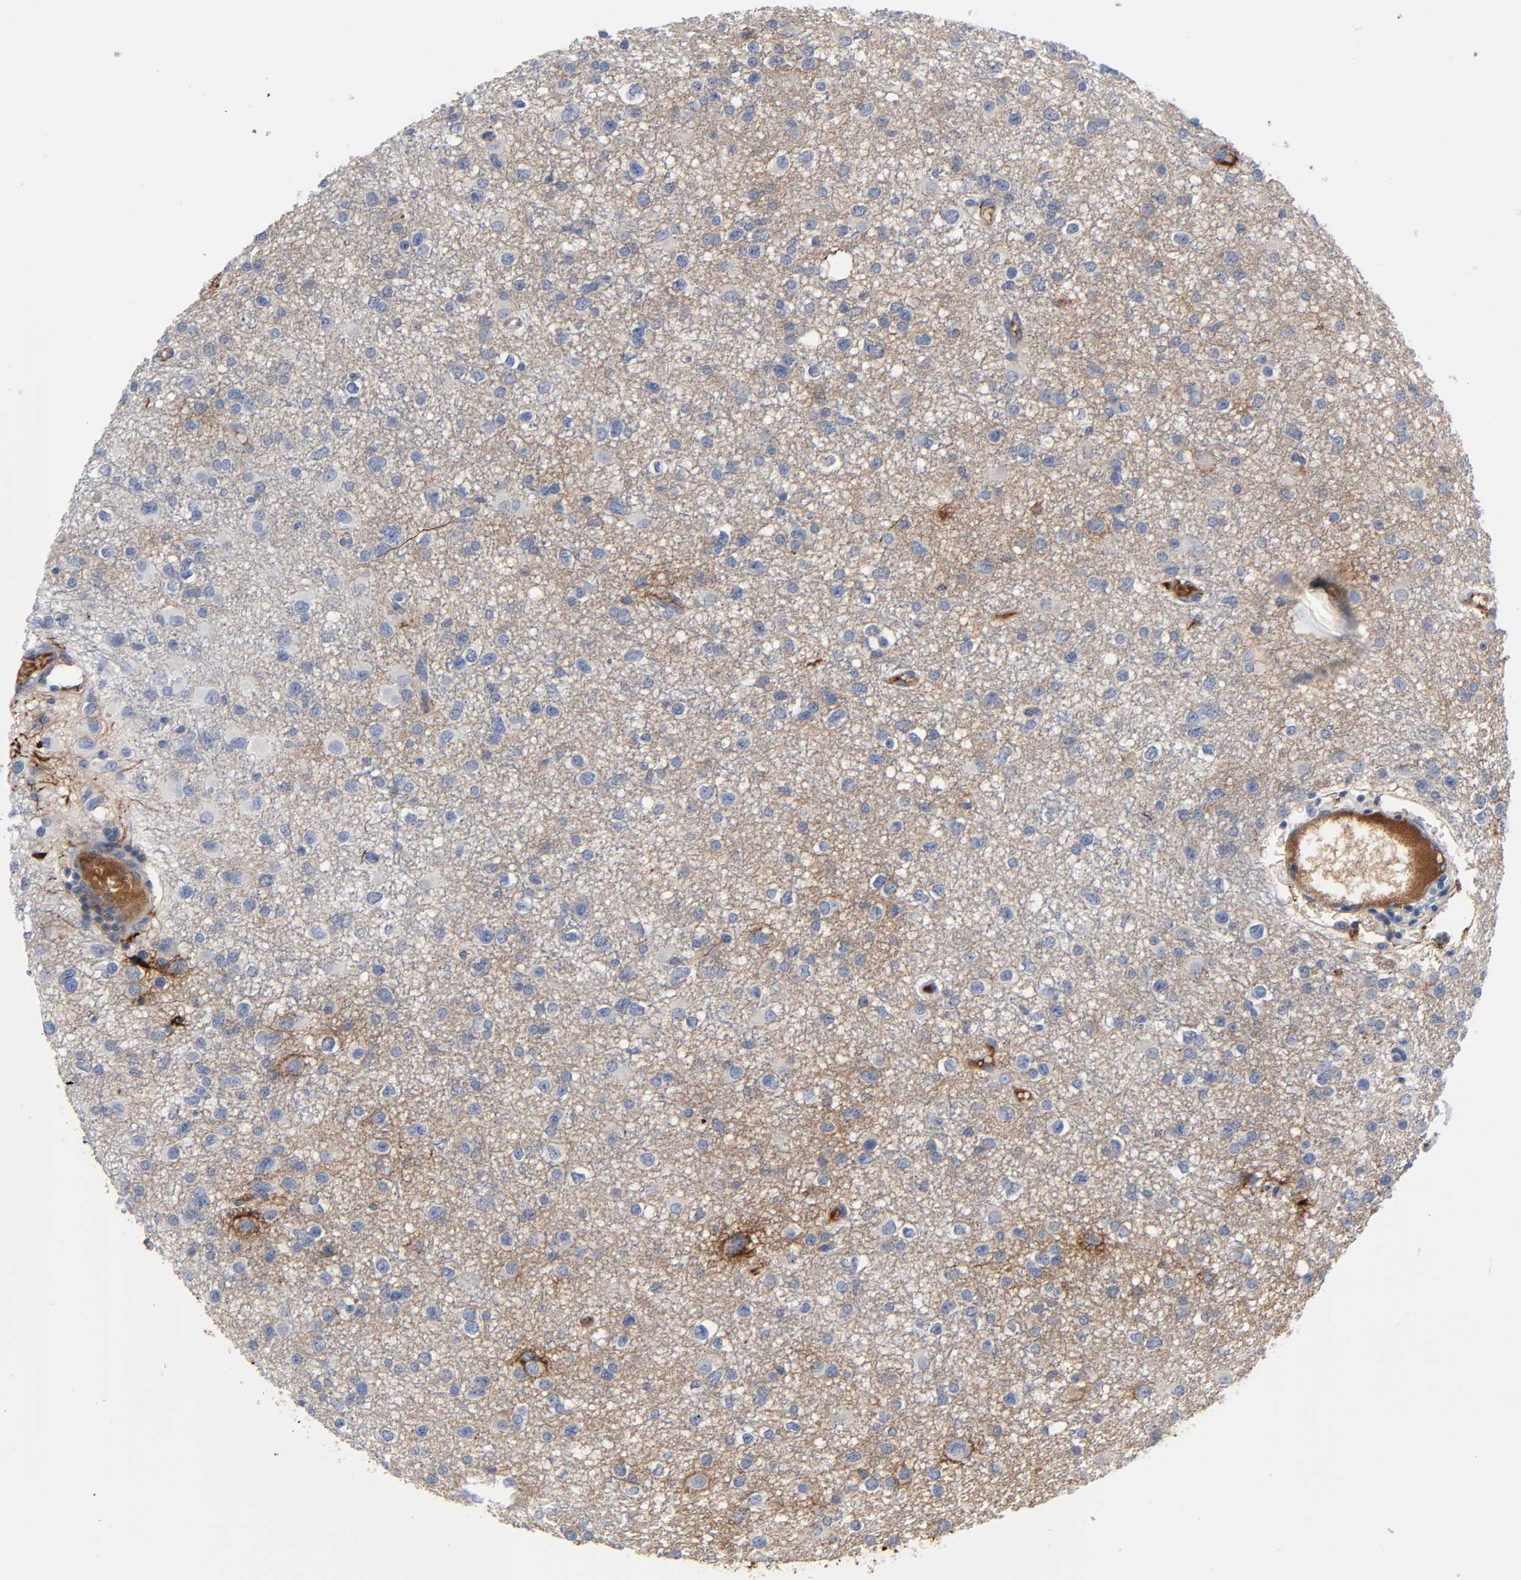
{"staining": {"intensity": "negative", "quantity": "none", "location": "none"}, "tissue": "glioma", "cell_type": "Tumor cells", "image_type": "cancer", "snomed": [{"axis": "morphology", "description": "Glioma, malignant, Low grade"}, {"axis": "topography", "description": "Brain"}], "caption": "Immunohistochemical staining of glioma displays no significant expression in tumor cells. (Stains: DAB (3,3'-diaminobenzidine) immunohistochemistry with hematoxylin counter stain, Microscopy: brightfield microscopy at high magnification).", "gene": "FBLN1", "patient": {"sex": "male", "age": 42}}